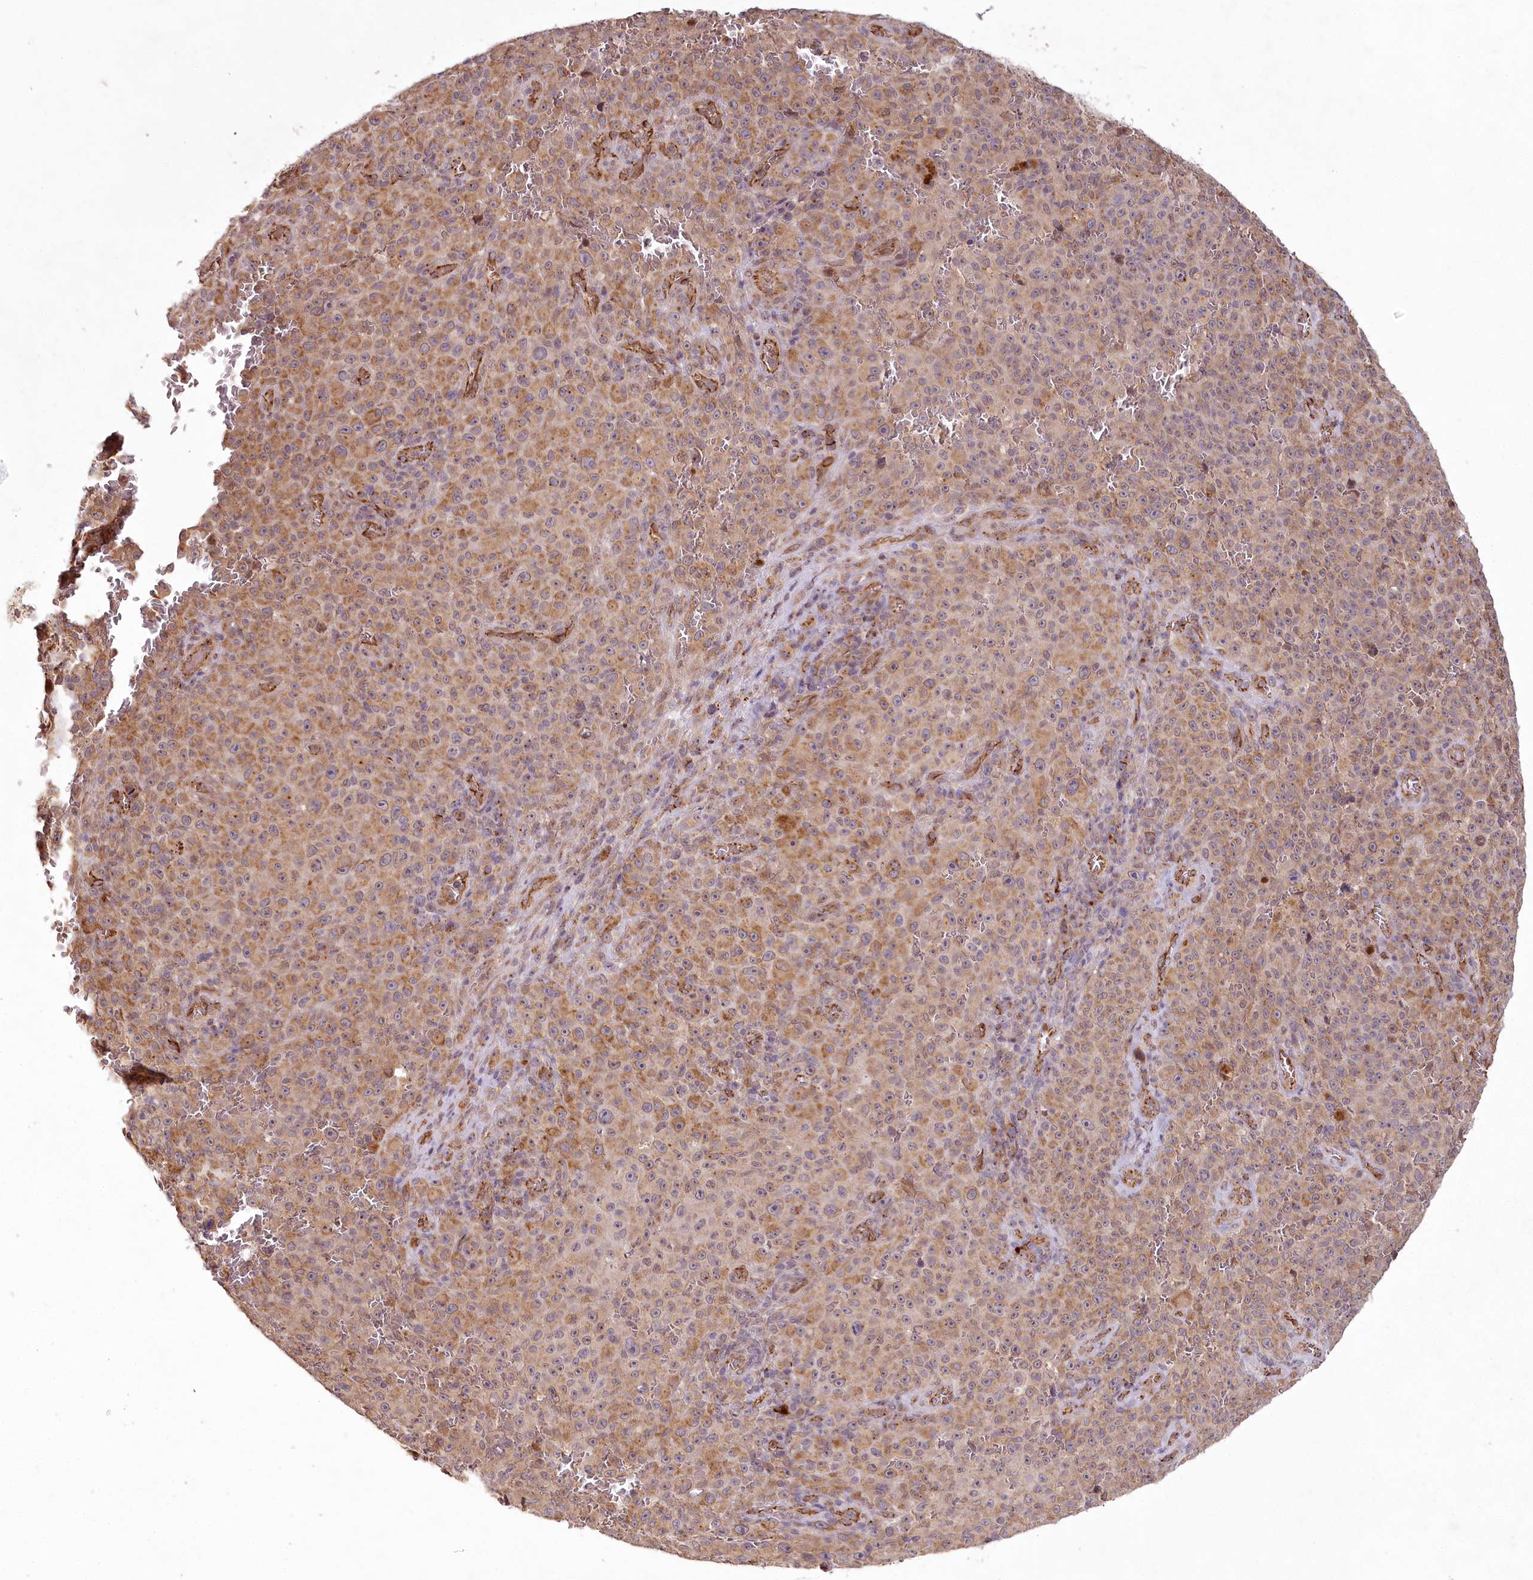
{"staining": {"intensity": "moderate", "quantity": ">75%", "location": "cytoplasmic/membranous"}, "tissue": "melanoma", "cell_type": "Tumor cells", "image_type": "cancer", "snomed": [{"axis": "morphology", "description": "Malignant melanoma, NOS"}, {"axis": "topography", "description": "Skin"}], "caption": "Immunohistochemical staining of malignant melanoma shows moderate cytoplasmic/membranous protein positivity in about >75% of tumor cells. Using DAB (3,3'-diaminobenzidine) (brown) and hematoxylin (blue) stains, captured at high magnification using brightfield microscopy.", "gene": "ALKBH8", "patient": {"sex": "female", "age": 82}}